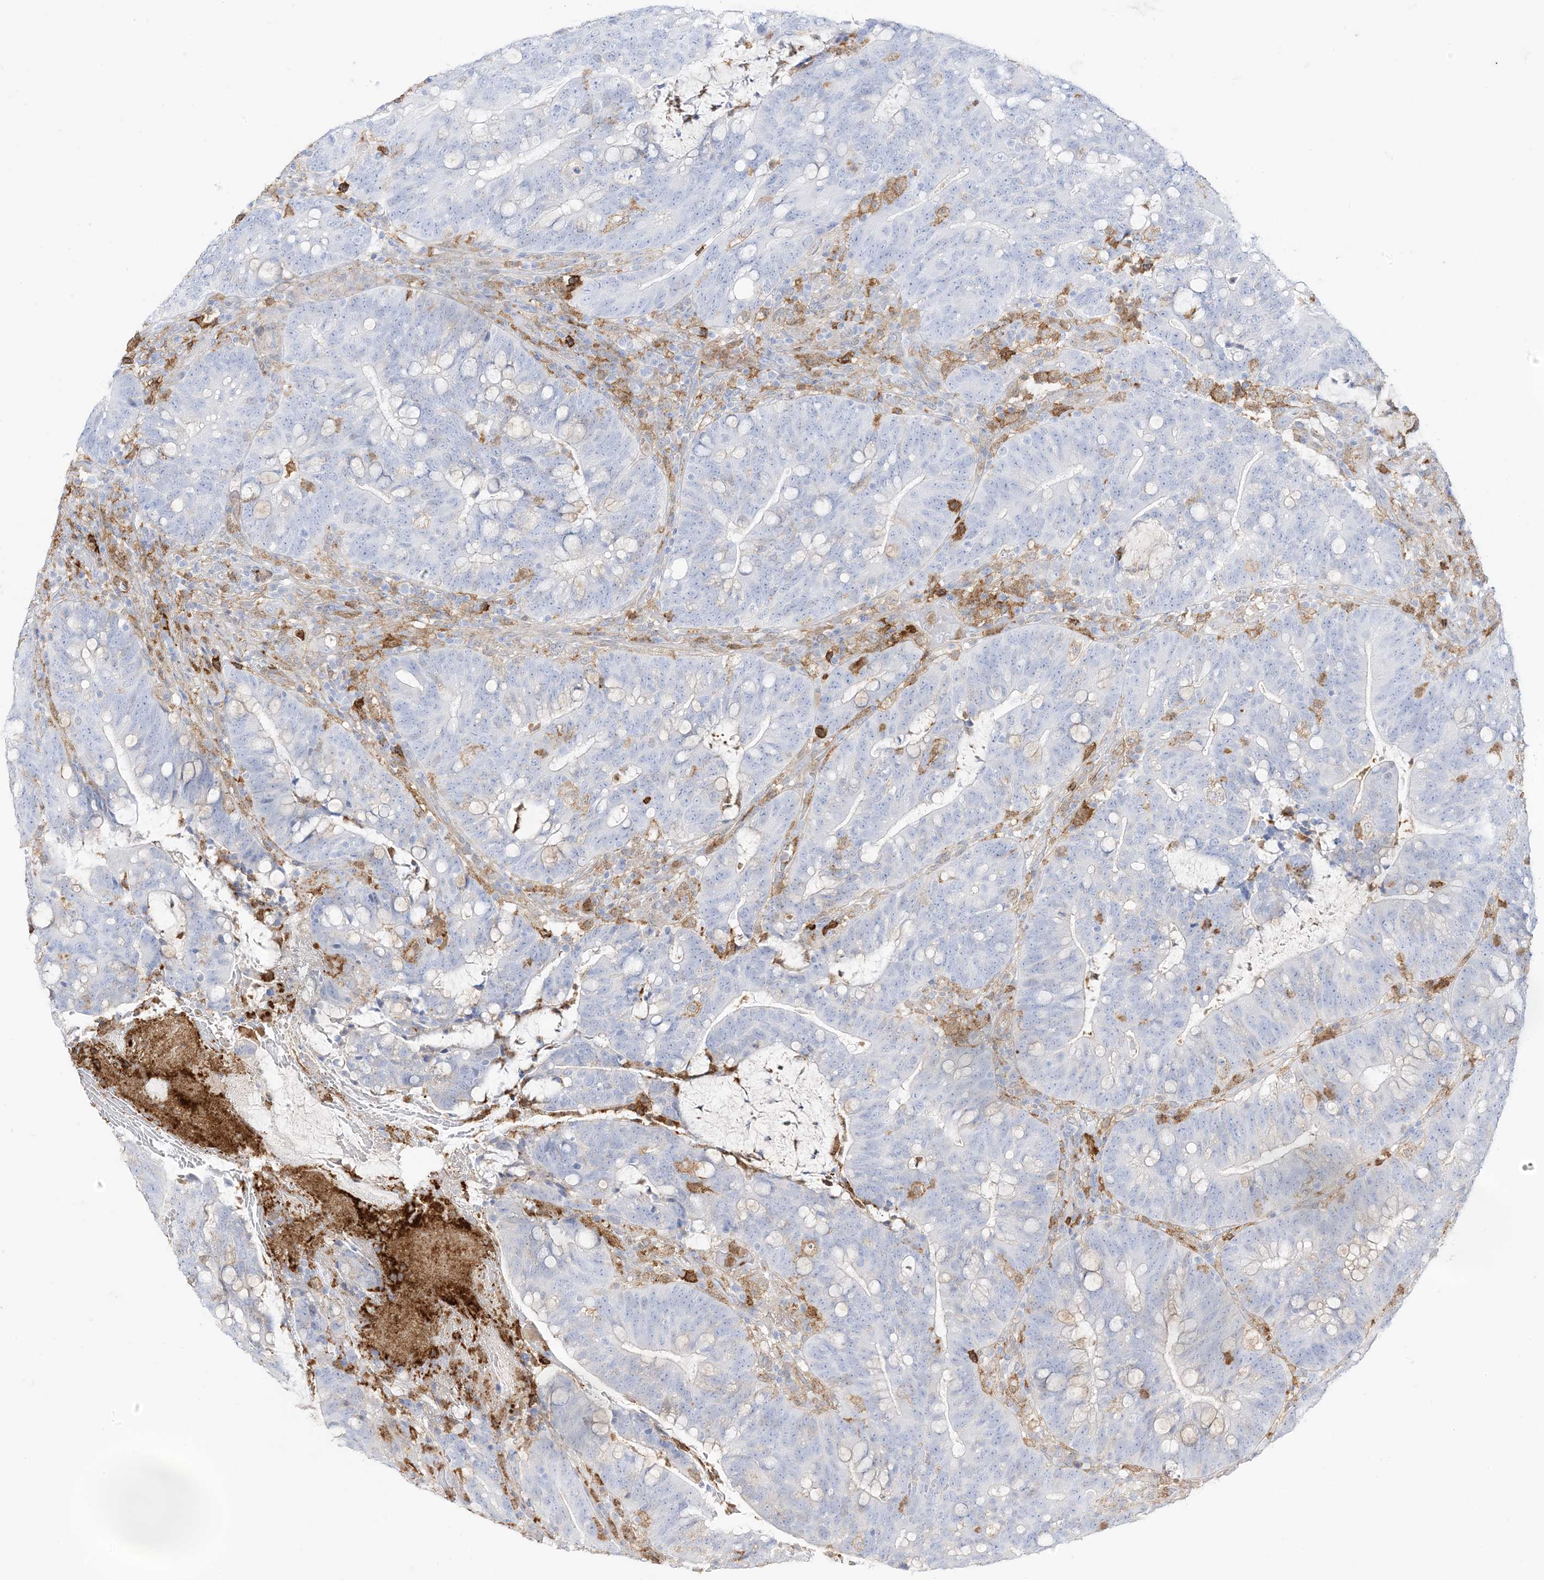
{"staining": {"intensity": "negative", "quantity": "none", "location": "none"}, "tissue": "colorectal cancer", "cell_type": "Tumor cells", "image_type": "cancer", "snomed": [{"axis": "morphology", "description": "Adenocarcinoma, NOS"}, {"axis": "topography", "description": "Colon"}], "caption": "Colorectal cancer was stained to show a protein in brown. There is no significant expression in tumor cells.", "gene": "GSN", "patient": {"sex": "female", "age": 66}}